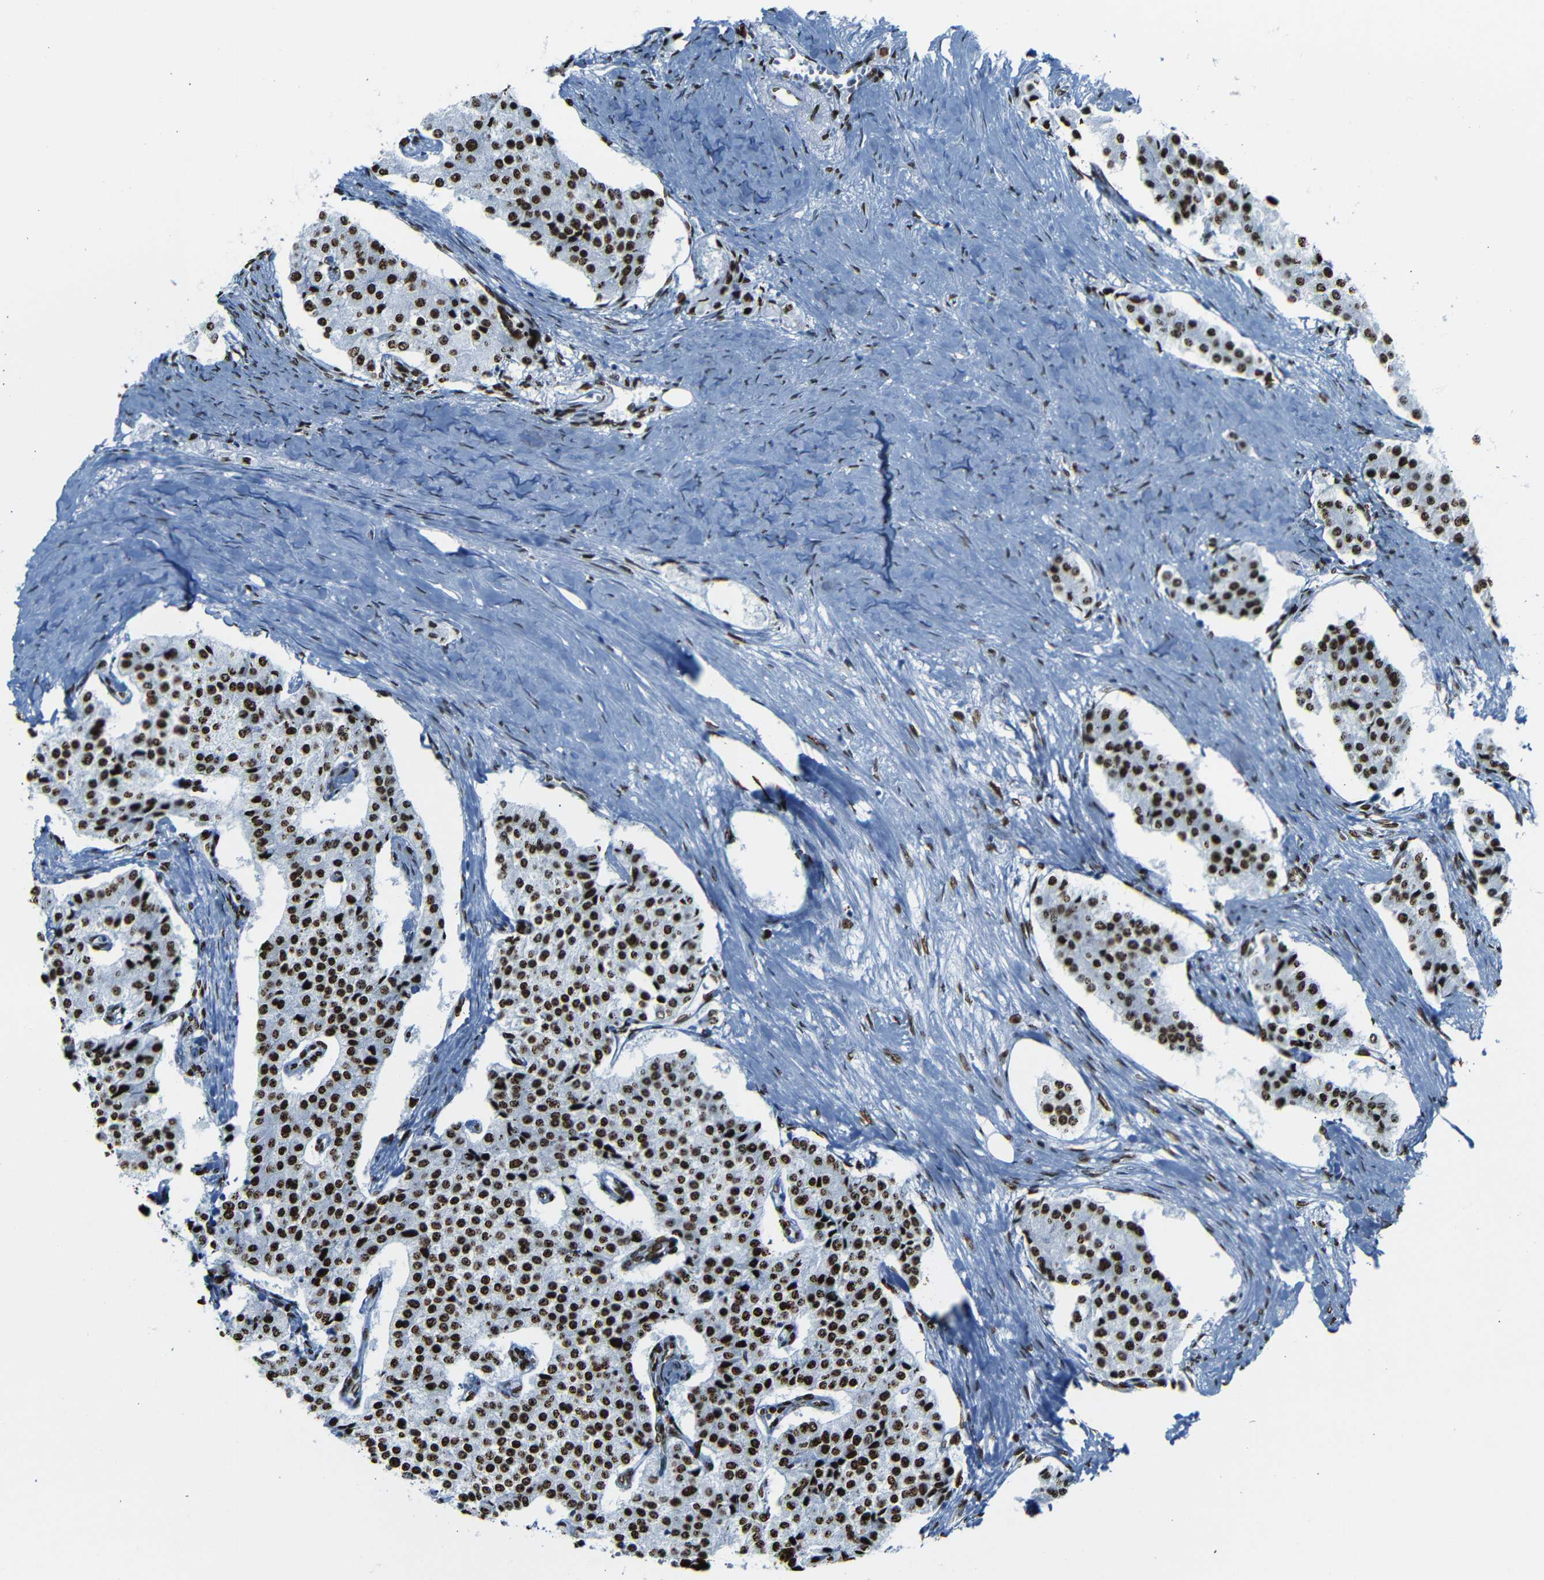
{"staining": {"intensity": "strong", "quantity": ">75%", "location": "nuclear"}, "tissue": "carcinoid", "cell_type": "Tumor cells", "image_type": "cancer", "snomed": [{"axis": "morphology", "description": "Carcinoid, malignant, NOS"}, {"axis": "topography", "description": "Colon"}], "caption": "Protein staining of carcinoid tissue exhibits strong nuclear positivity in approximately >75% of tumor cells. (DAB IHC with brightfield microscopy, high magnification).", "gene": "NPIPB15", "patient": {"sex": "female", "age": 52}}